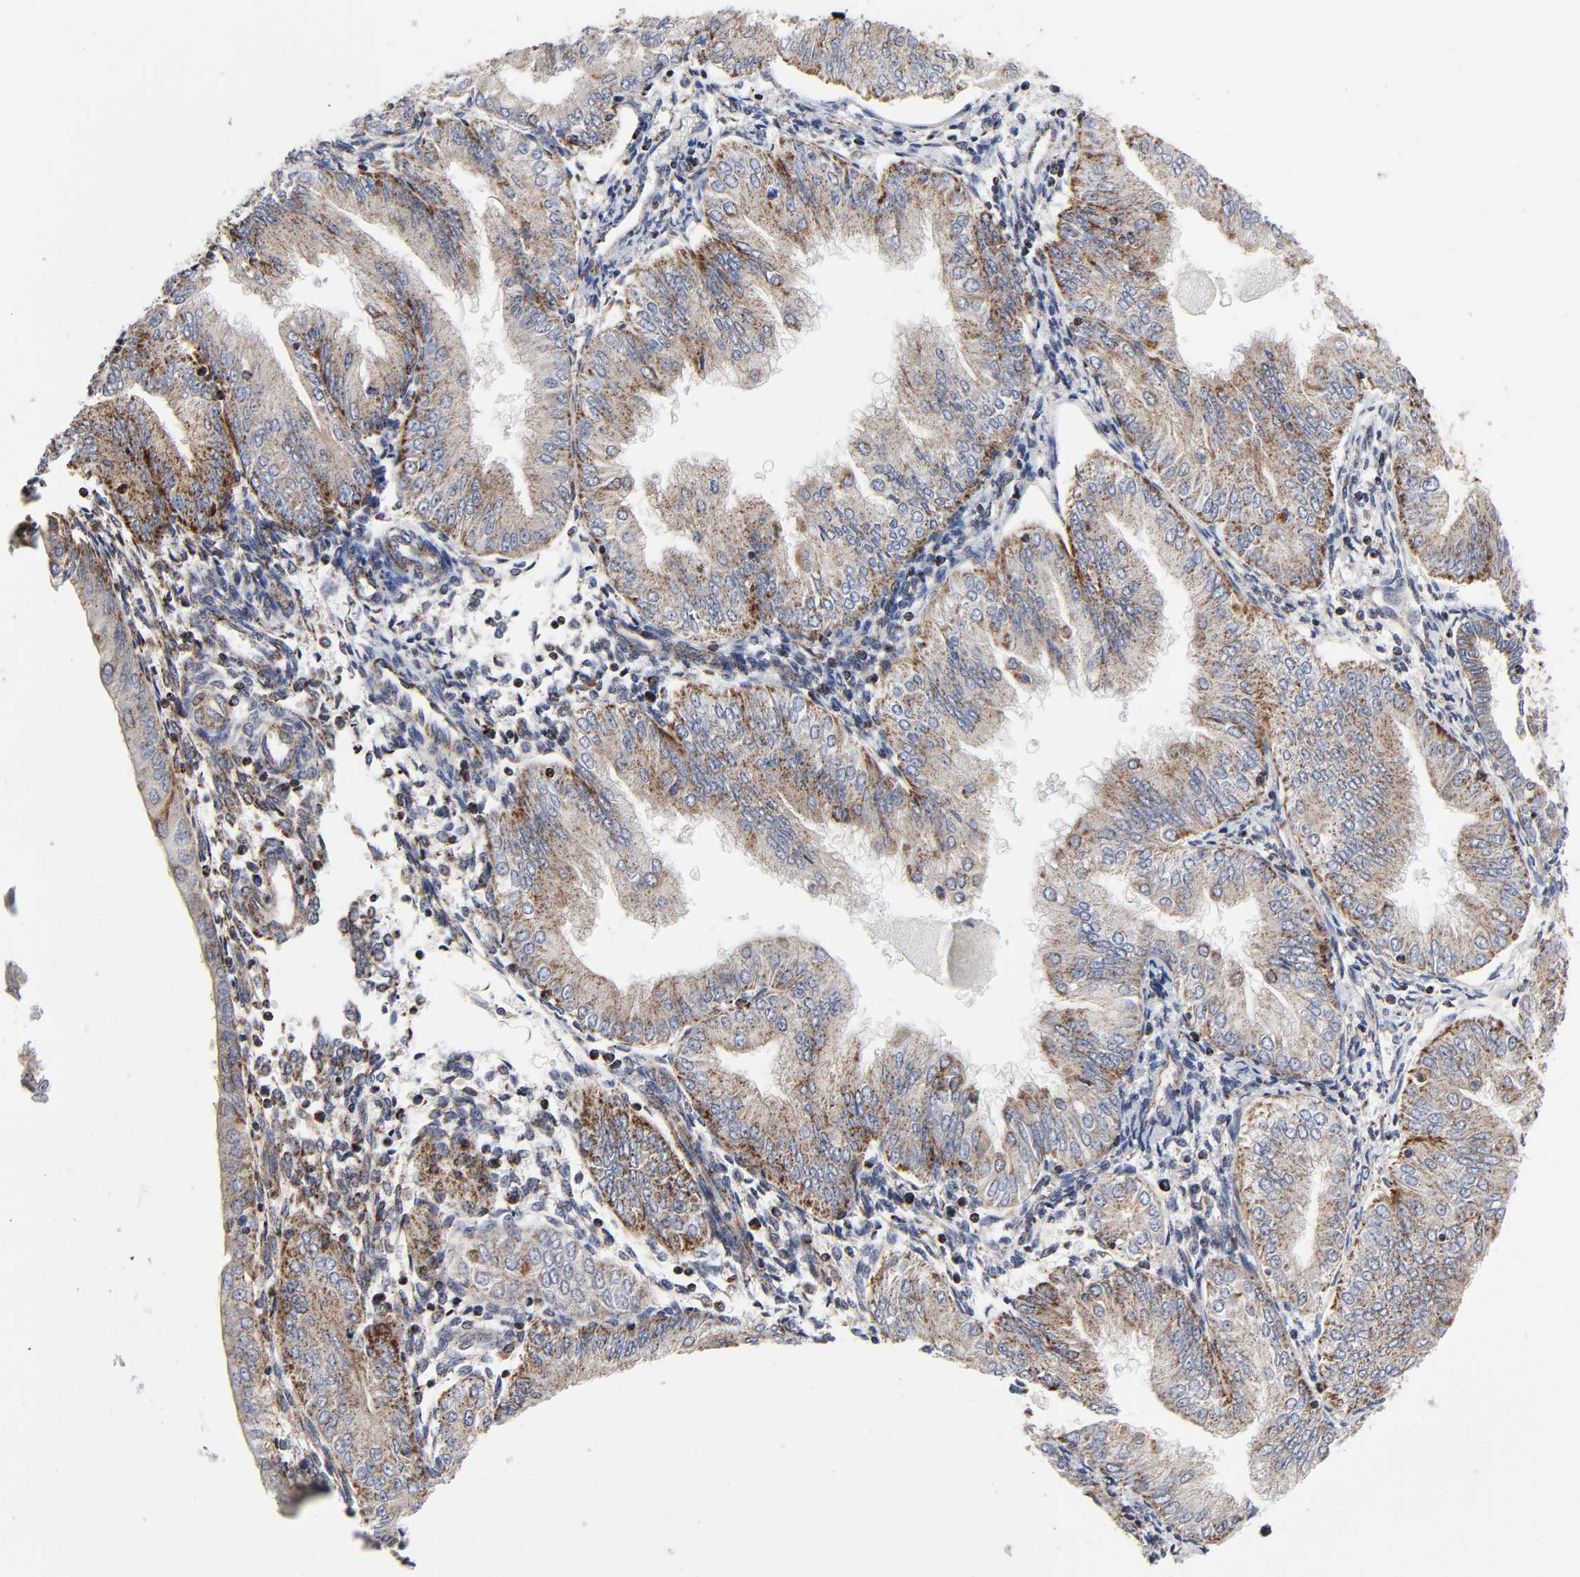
{"staining": {"intensity": "weak", "quantity": ">75%", "location": "cytoplasmic/membranous"}, "tissue": "endometrial cancer", "cell_type": "Tumor cells", "image_type": "cancer", "snomed": [{"axis": "morphology", "description": "Adenocarcinoma, NOS"}, {"axis": "topography", "description": "Endometrium"}], "caption": "A low amount of weak cytoplasmic/membranous positivity is appreciated in about >75% of tumor cells in adenocarcinoma (endometrial) tissue.", "gene": "AOPEP", "patient": {"sex": "female", "age": 53}}